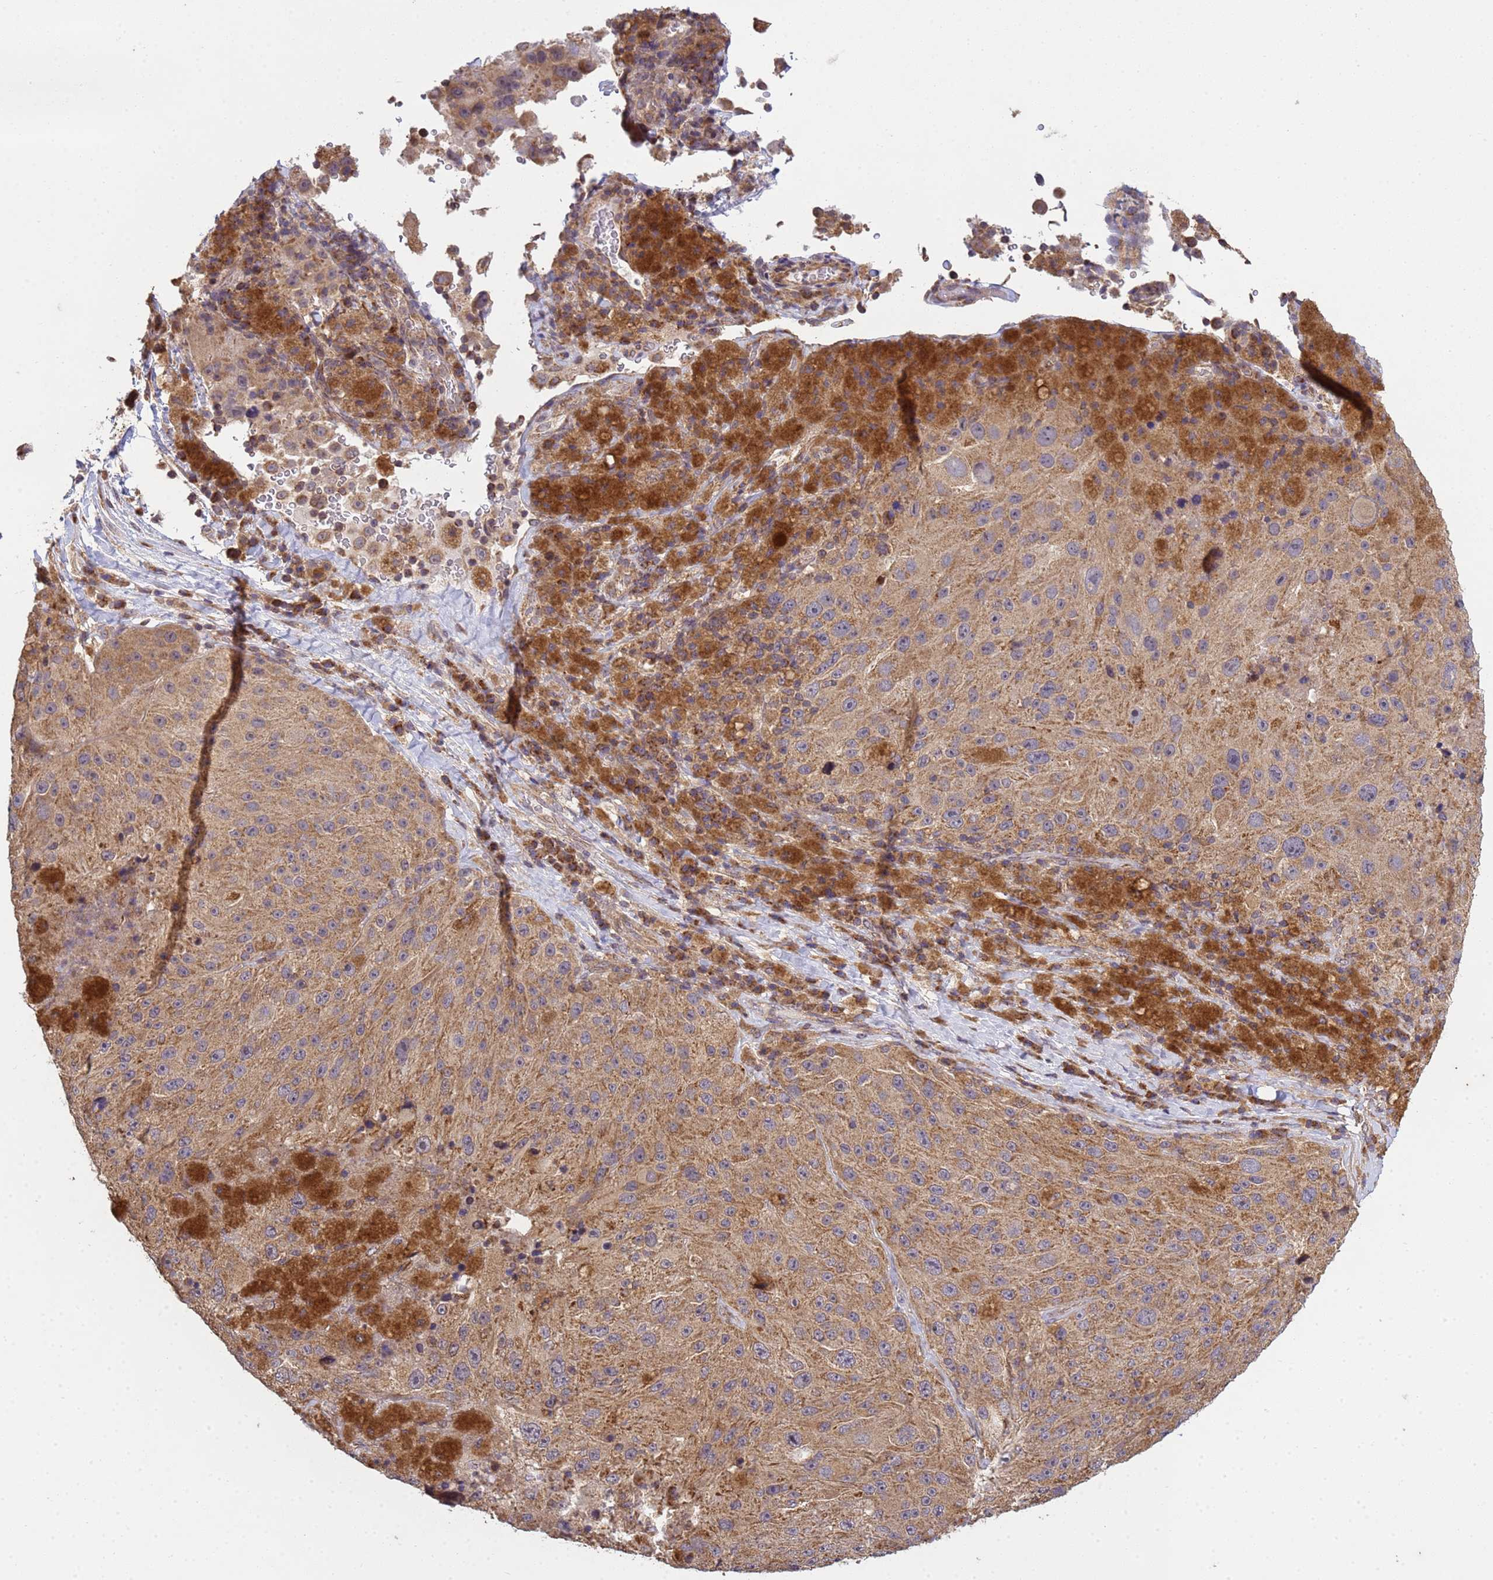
{"staining": {"intensity": "moderate", "quantity": ">75%", "location": "cytoplasmic/membranous"}, "tissue": "melanoma", "cell_type": "Tumor cells", "image_type": "cancer", "snomed": [{"axis": "morphology", "description": "Malignant melanoma, Metastatic site"}, {"axis": "topography", "description": "Lymph node"}], "caption": "Immunohistochemical staining of melanoma demonstrates medium levels of moderate cytoplasmic/membranous staining in about >75% of tumor cells. The protein is shown in brown color, while the nuclei are stained blue.", "gene": "P2RX7", "patient": {"sex": "male", "age": 62}}